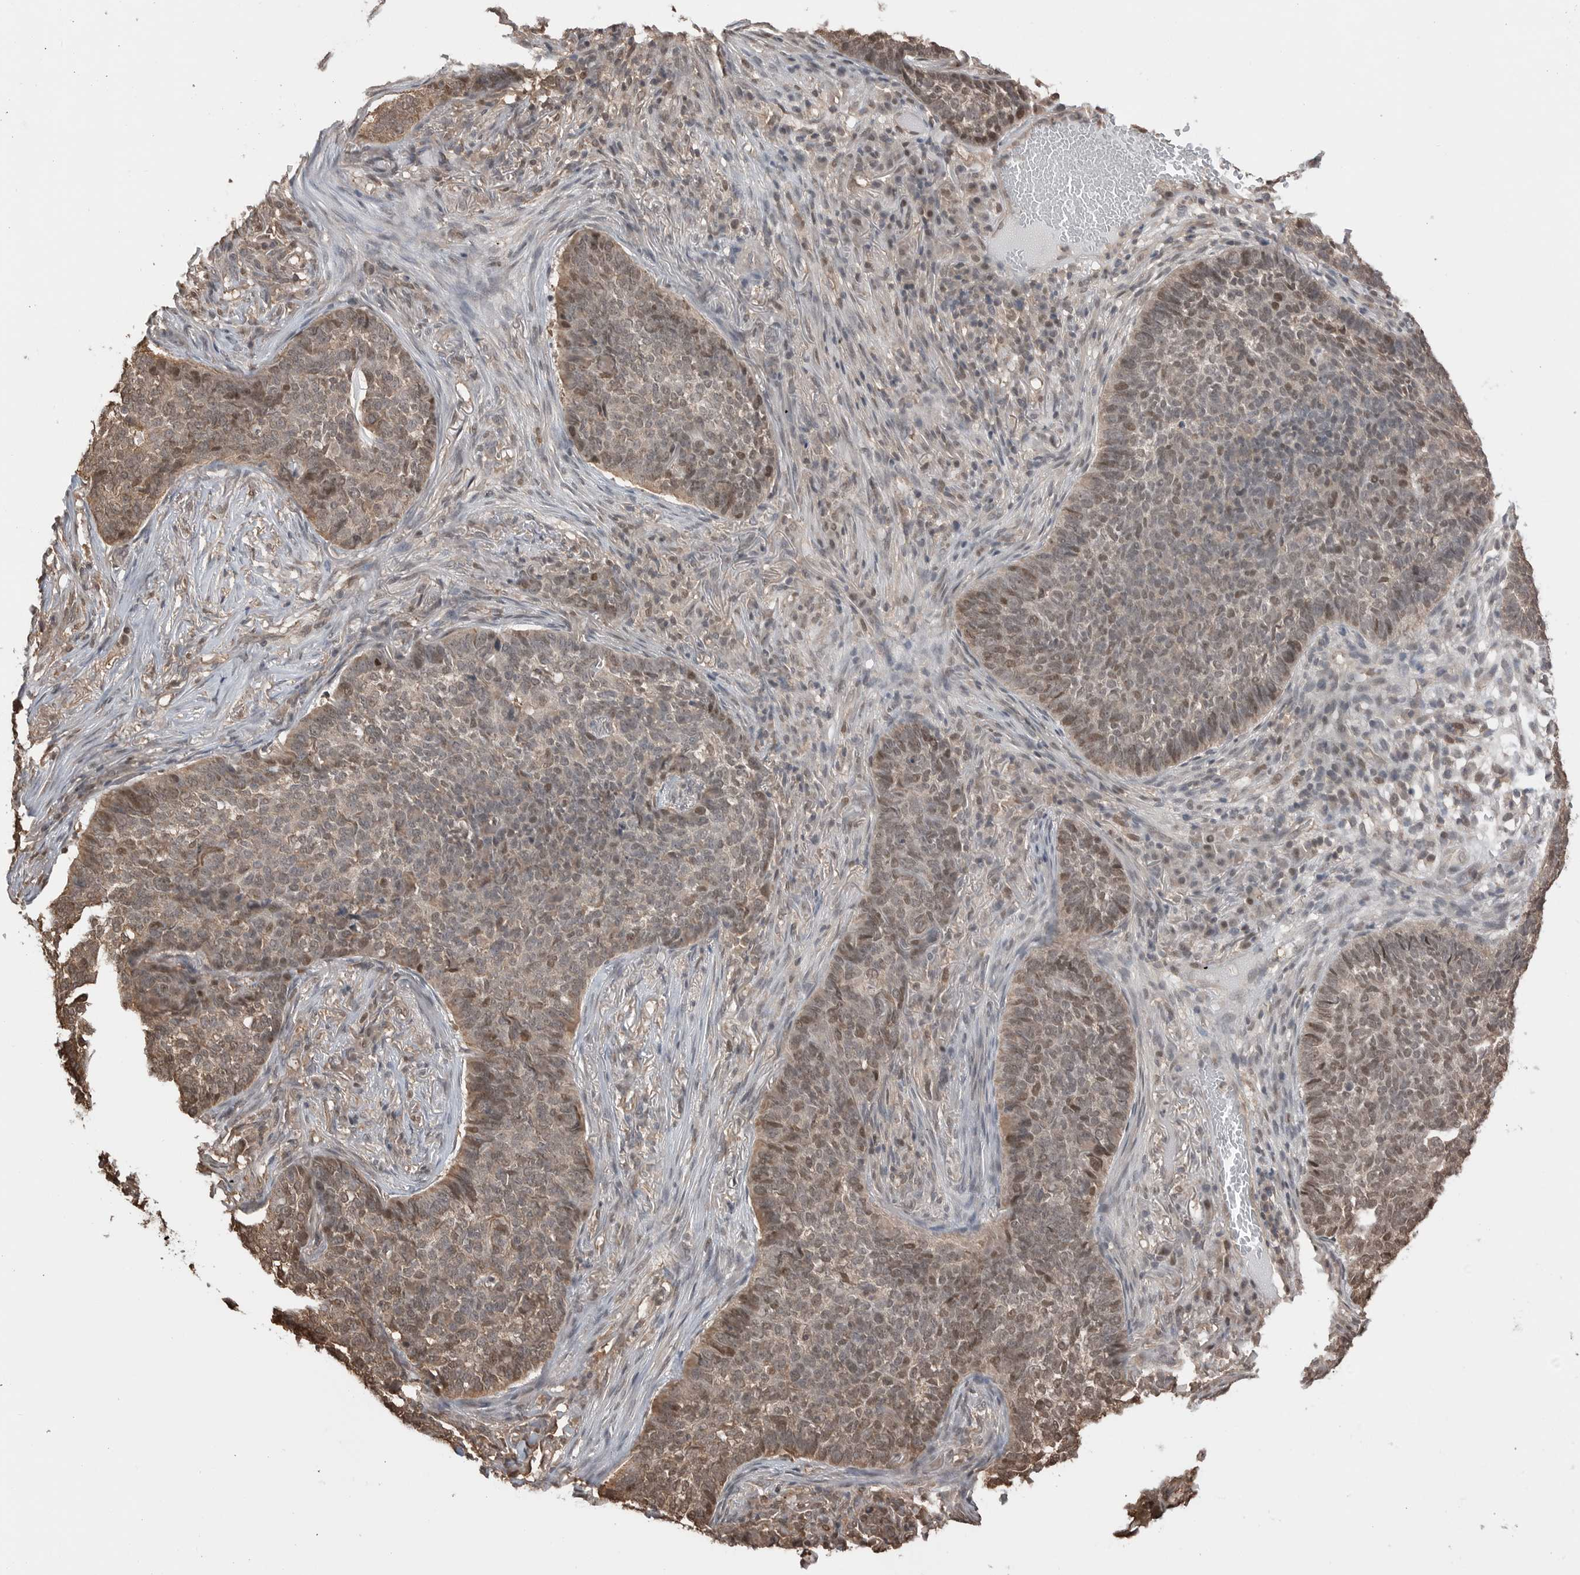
{"staining": {"intensity": "moderate", "quantity": "25%-75%", "location": "nuclear"}, "tissue": "skin cancer", "cell_type": "Tumor cells", "image_type": "cancer", "snomed": [{"axis": "morphology", "description": "Basal cell carcinoma"}, {"axis": "topography", "description": "Skin"}], "caption": "Human basal cell carcinoma (skin) stained with a brown dye demonstrates moderate nuclear positive staining in approximately 25%-75% of tumor cells.", "gene": "PEAK1", "patient": {"sex": "male", "age": 85}}